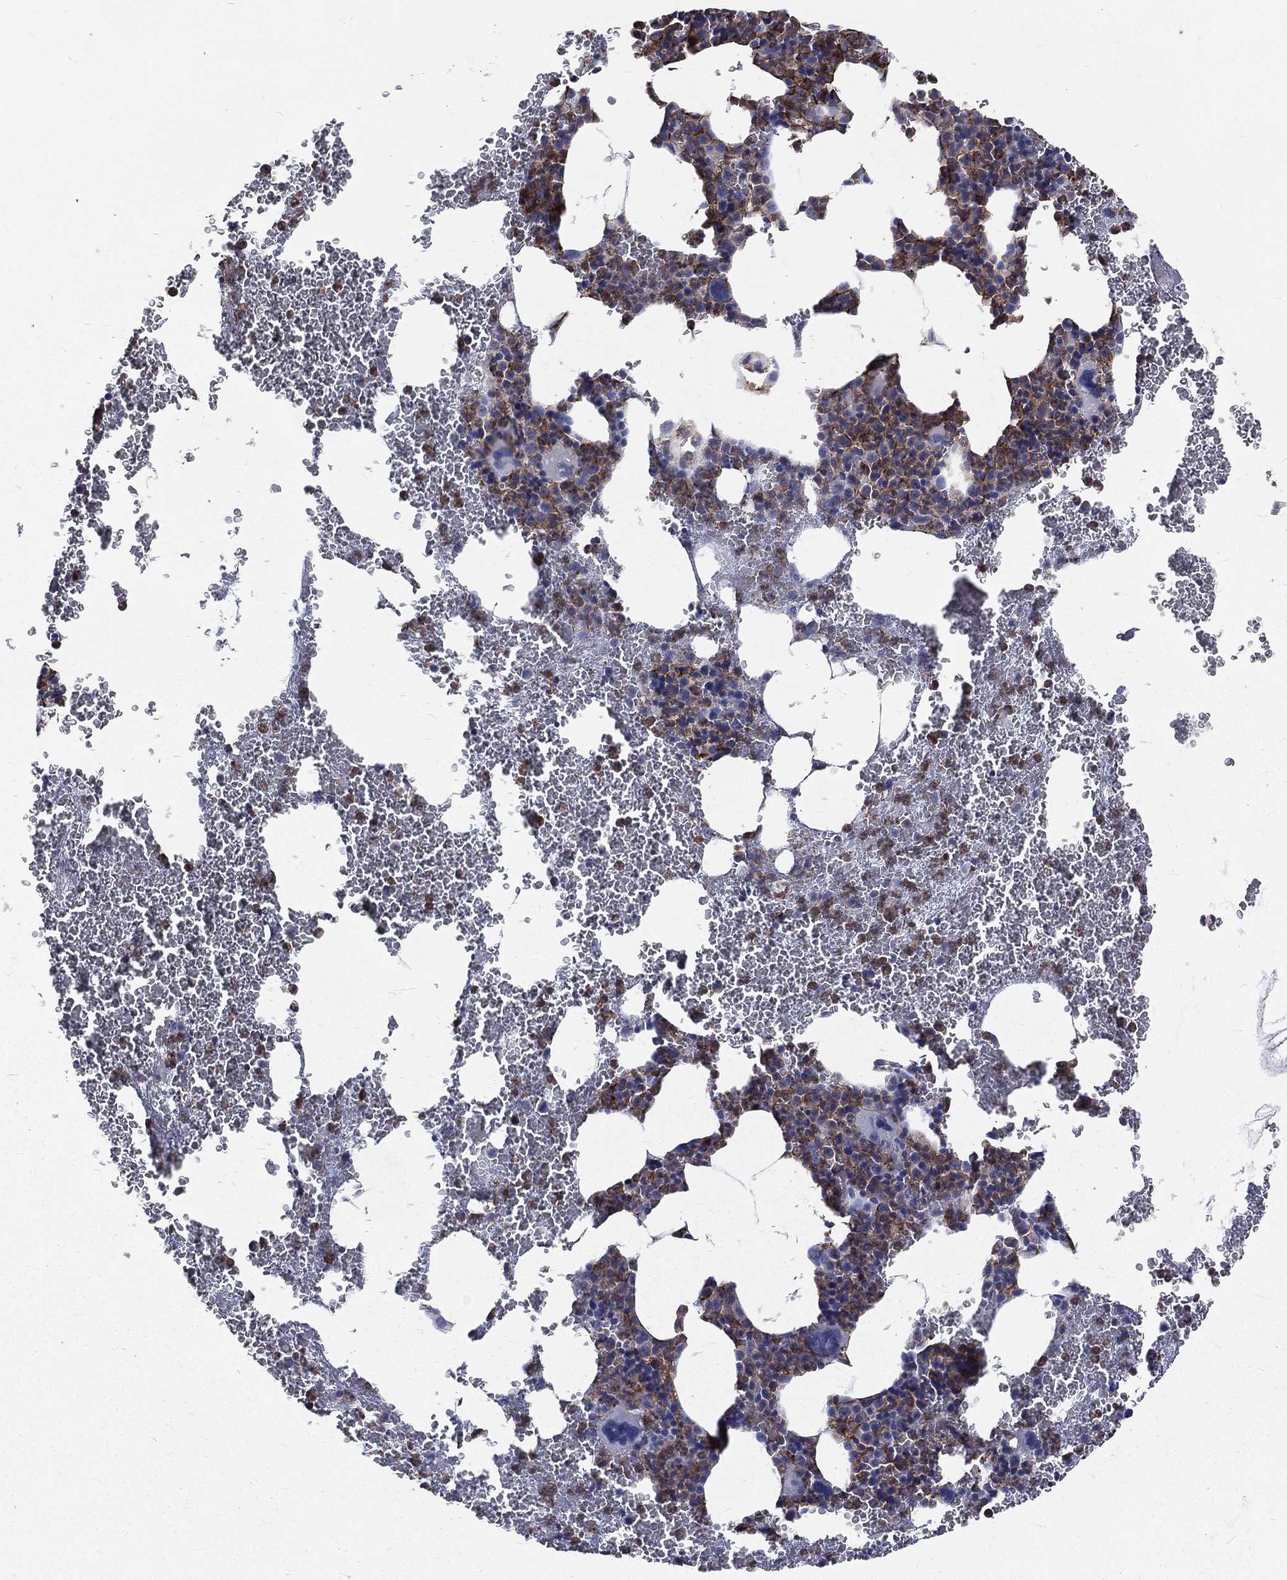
{"staining": {"intensity": "moderate", "quantity": "<25%", "location": "cytoplasmic/membranous"}, "tissue": "bone marrow", "cell_type": "Hematopoietic cells", "image_type": "normal", "snomed": [{"axis": "morphology", "description": "Normal tissue, NOS"}, {"axis": "topography", "description": "Bone marrow"}], "caption": "Hematopoietic cells demonstrate moderate cytoplasmic/membranous positivity in about <25% of cells in normal bone marrow.", "gene": "BASP1", "patient": {"sex": "male", "age": 91}}